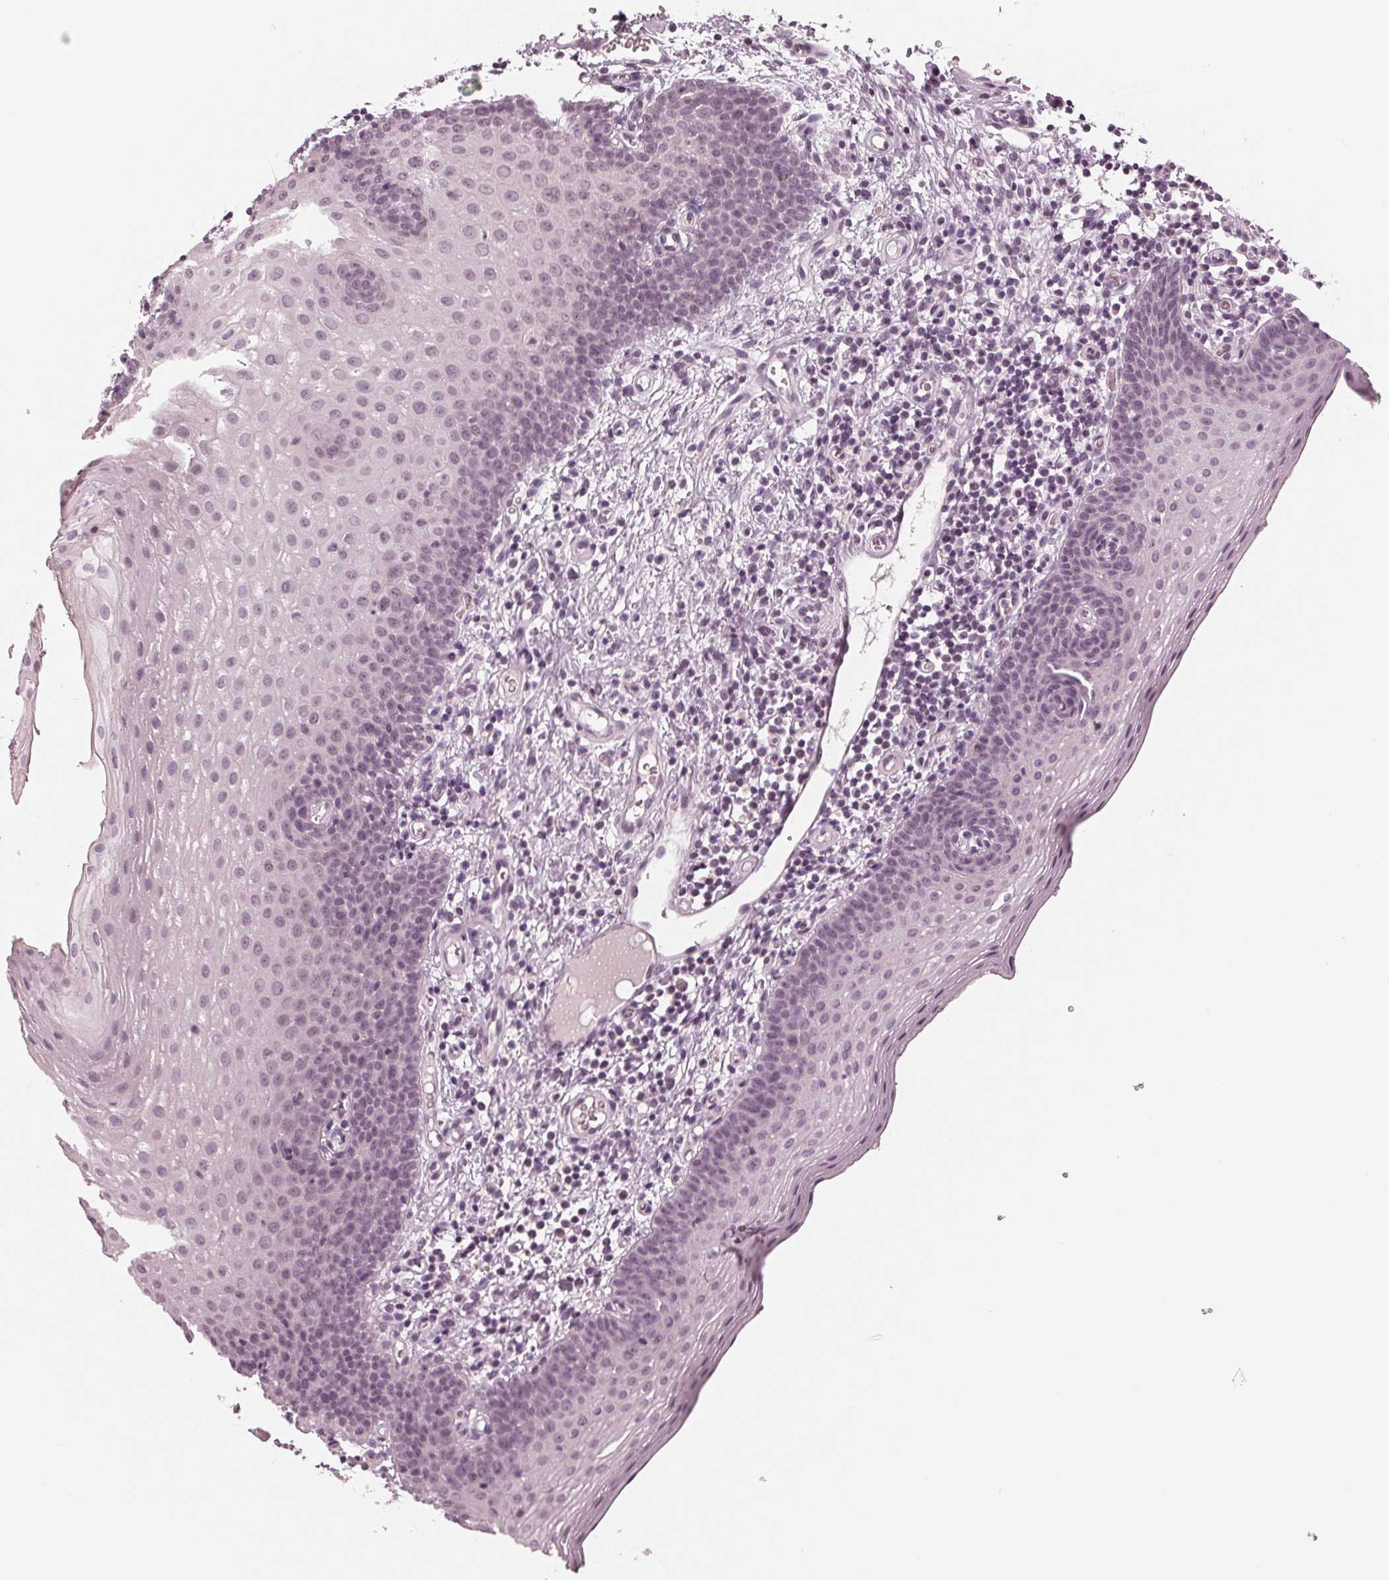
{"staining": {"intensity": "negative", "quantity": "none", "location": "none"}, "tissue": "oral mucosa", "cell_type": "Squamous epithelial cells", "image_type": "normal", "snomed": [{"axis": "morphology", "description": "Normal tissue, NOS"}, {"axis": "morphology", "description": "Squamous cell carcinoma, NOS"}, {"axis": "topography", "description": "Oral tissue"}, {"axis": "topography", "description": "Head-Neck"}], "caption": "There is no significant expression in squamous epithelial cells of oral mucosa. (IHC, brightfield microscopy, high magnification).", "gene": "ADPRHL1", "patient": {"sex": "male", "age": 58}}